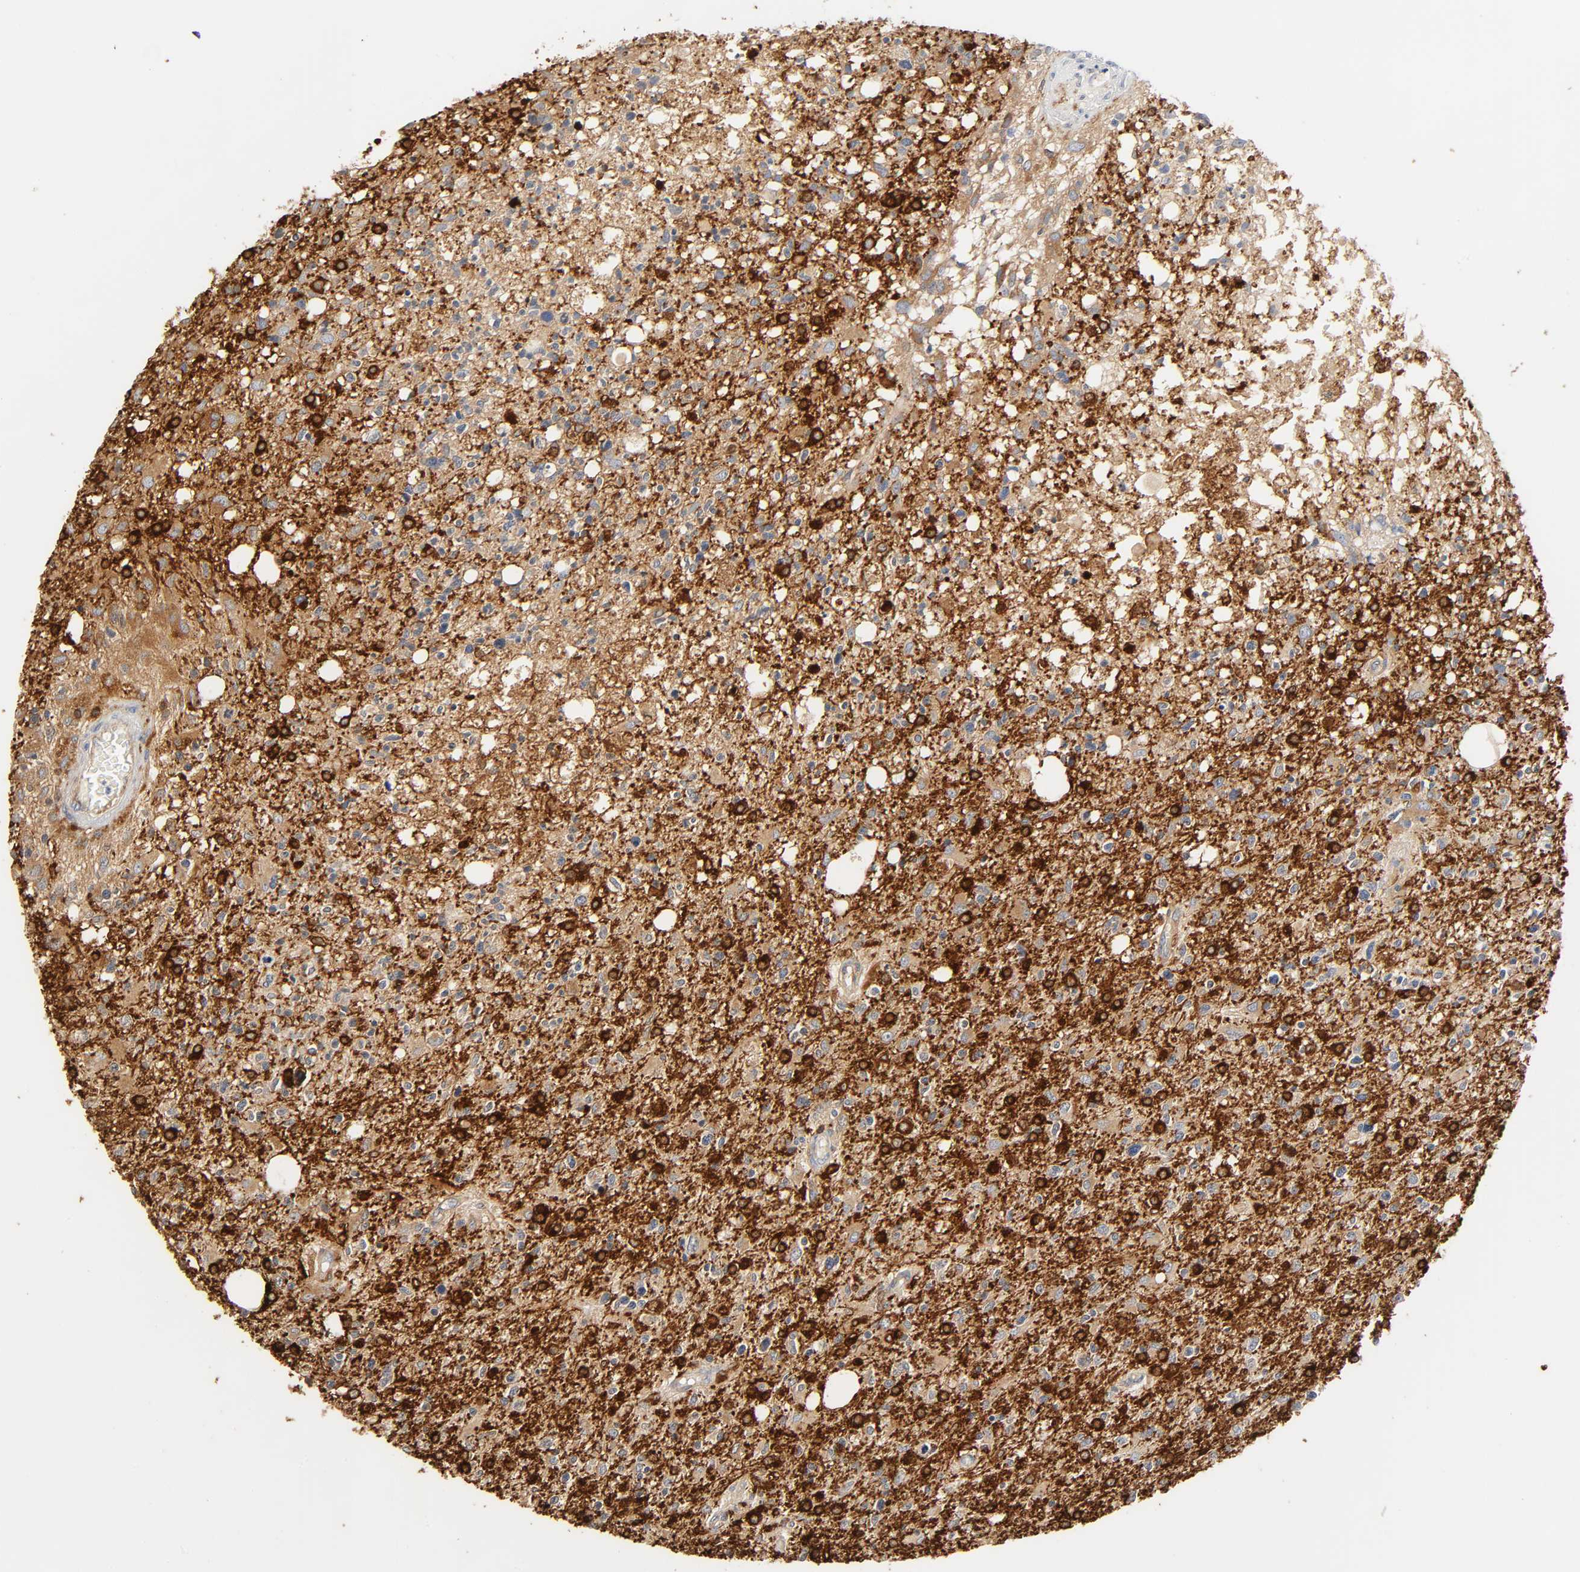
{"staining": {"intensity": "strong", "quantity": ">75%", "location": "cytoplasmic/membranous"}, "tissue": "glioma", "cell_type": "Tumor cells", "image_type": "cancer", "snomed": [{"axis": "morphology", "description": "Glioma, malignant, High grade"}, {"axis": "topography", "description": "Cerebral cortex"}], "caption": "Immunohistochemical staining of glioma shows strong cytoplasmic/membranous protein staining in about >75% of tumor cells.", "gene": "BIN1", "patient": {"sex": "male", "age": 76}}